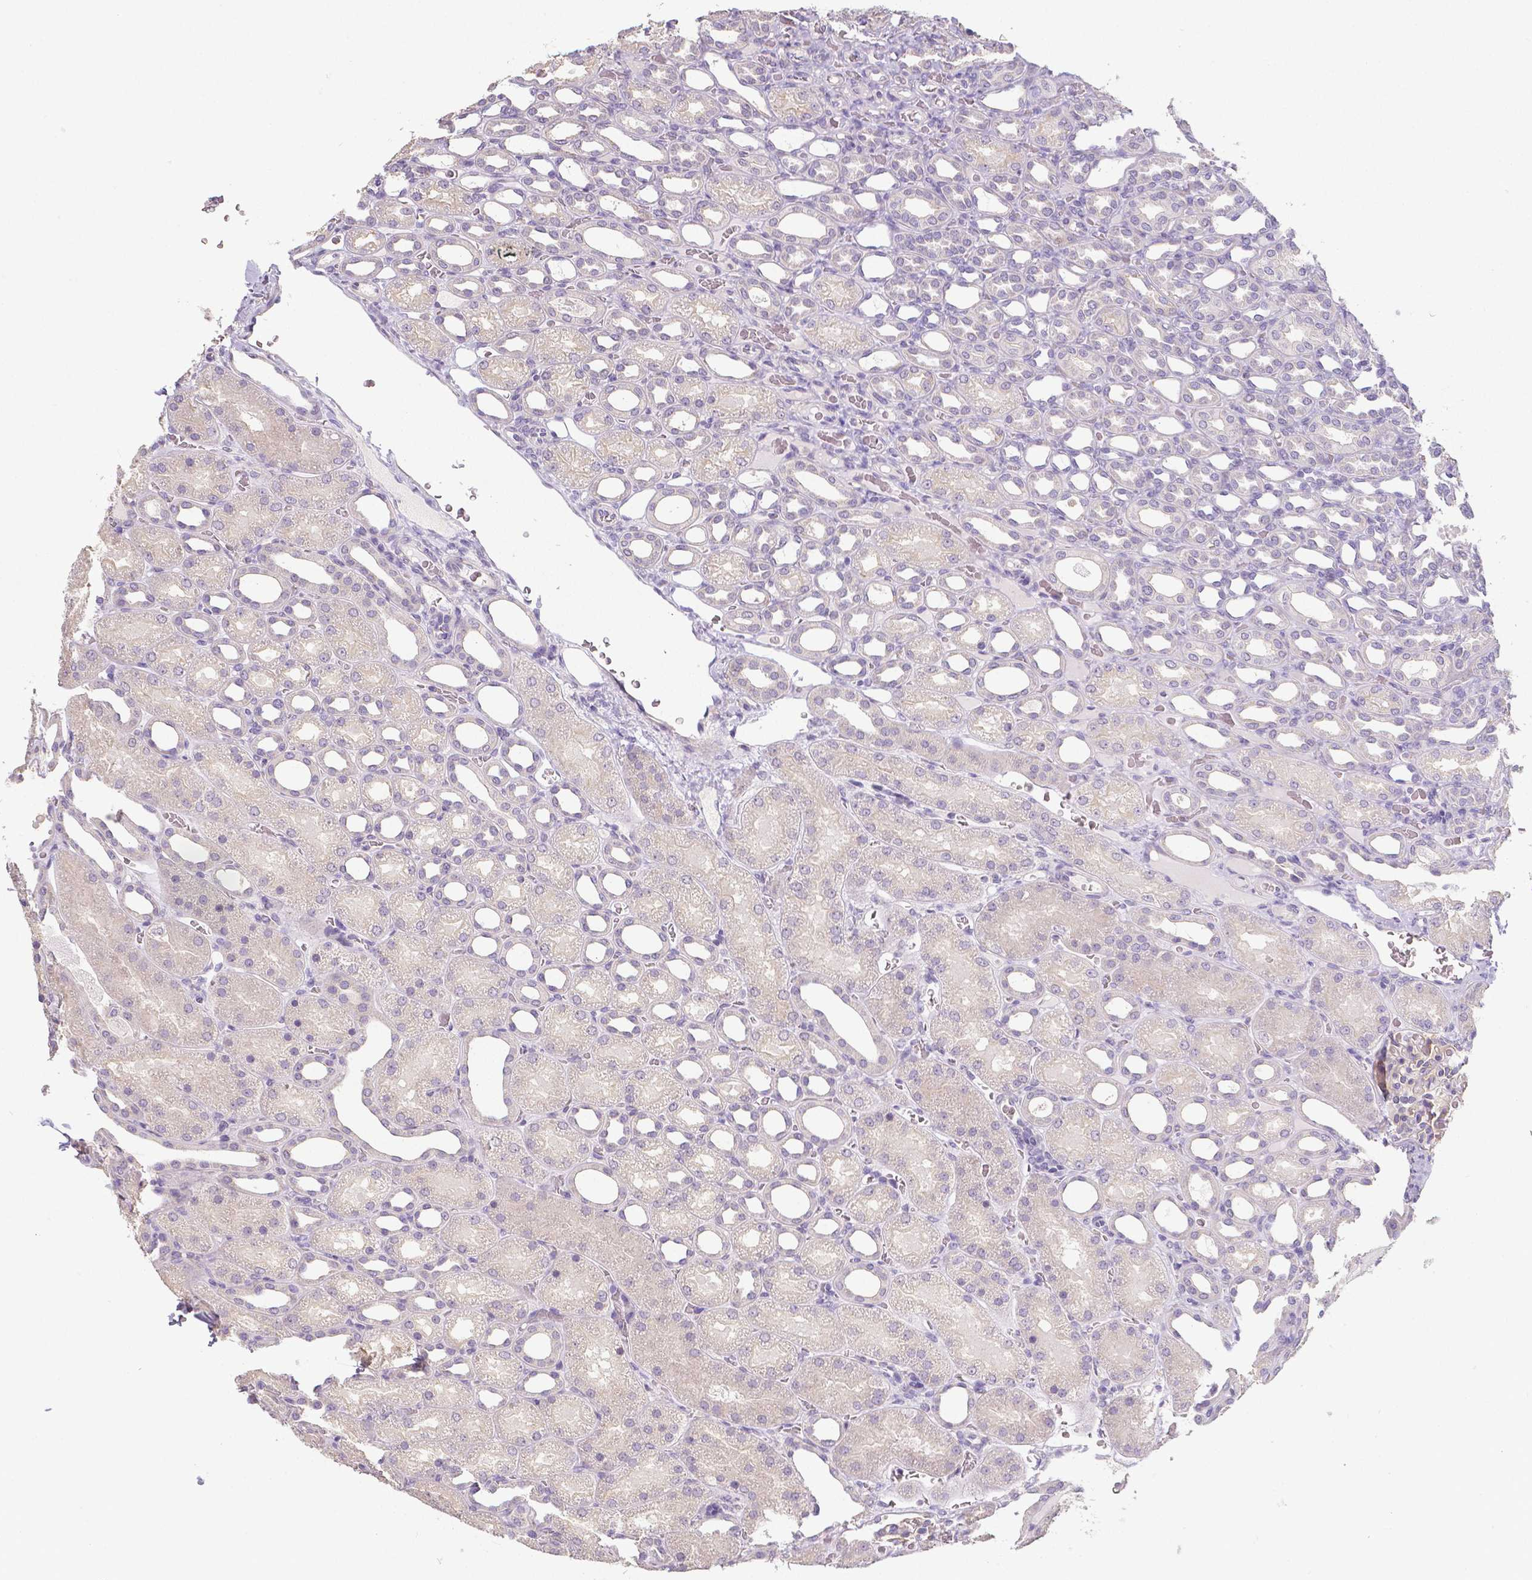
{"staining": {"intensity": "negative", "quantity": "none", "location": "none"}, "tissue": "kidney", "cell_type": "Cells in glomeruli", "image_type": "normal", "snomed": [{"axis": "morphology", "description": "Normal tissue, NOS"}, {"axis": "topography", "description": "Kidney"}], "caption": "Cells in glomeruli are negative for protein expression in normal human kidney. The staining is performed using DAB brown chromogen with nuclei counter-stained in using hematoxylin.", "gene": "CRMP1", "patient": {"sex": "male", "age": 2}}